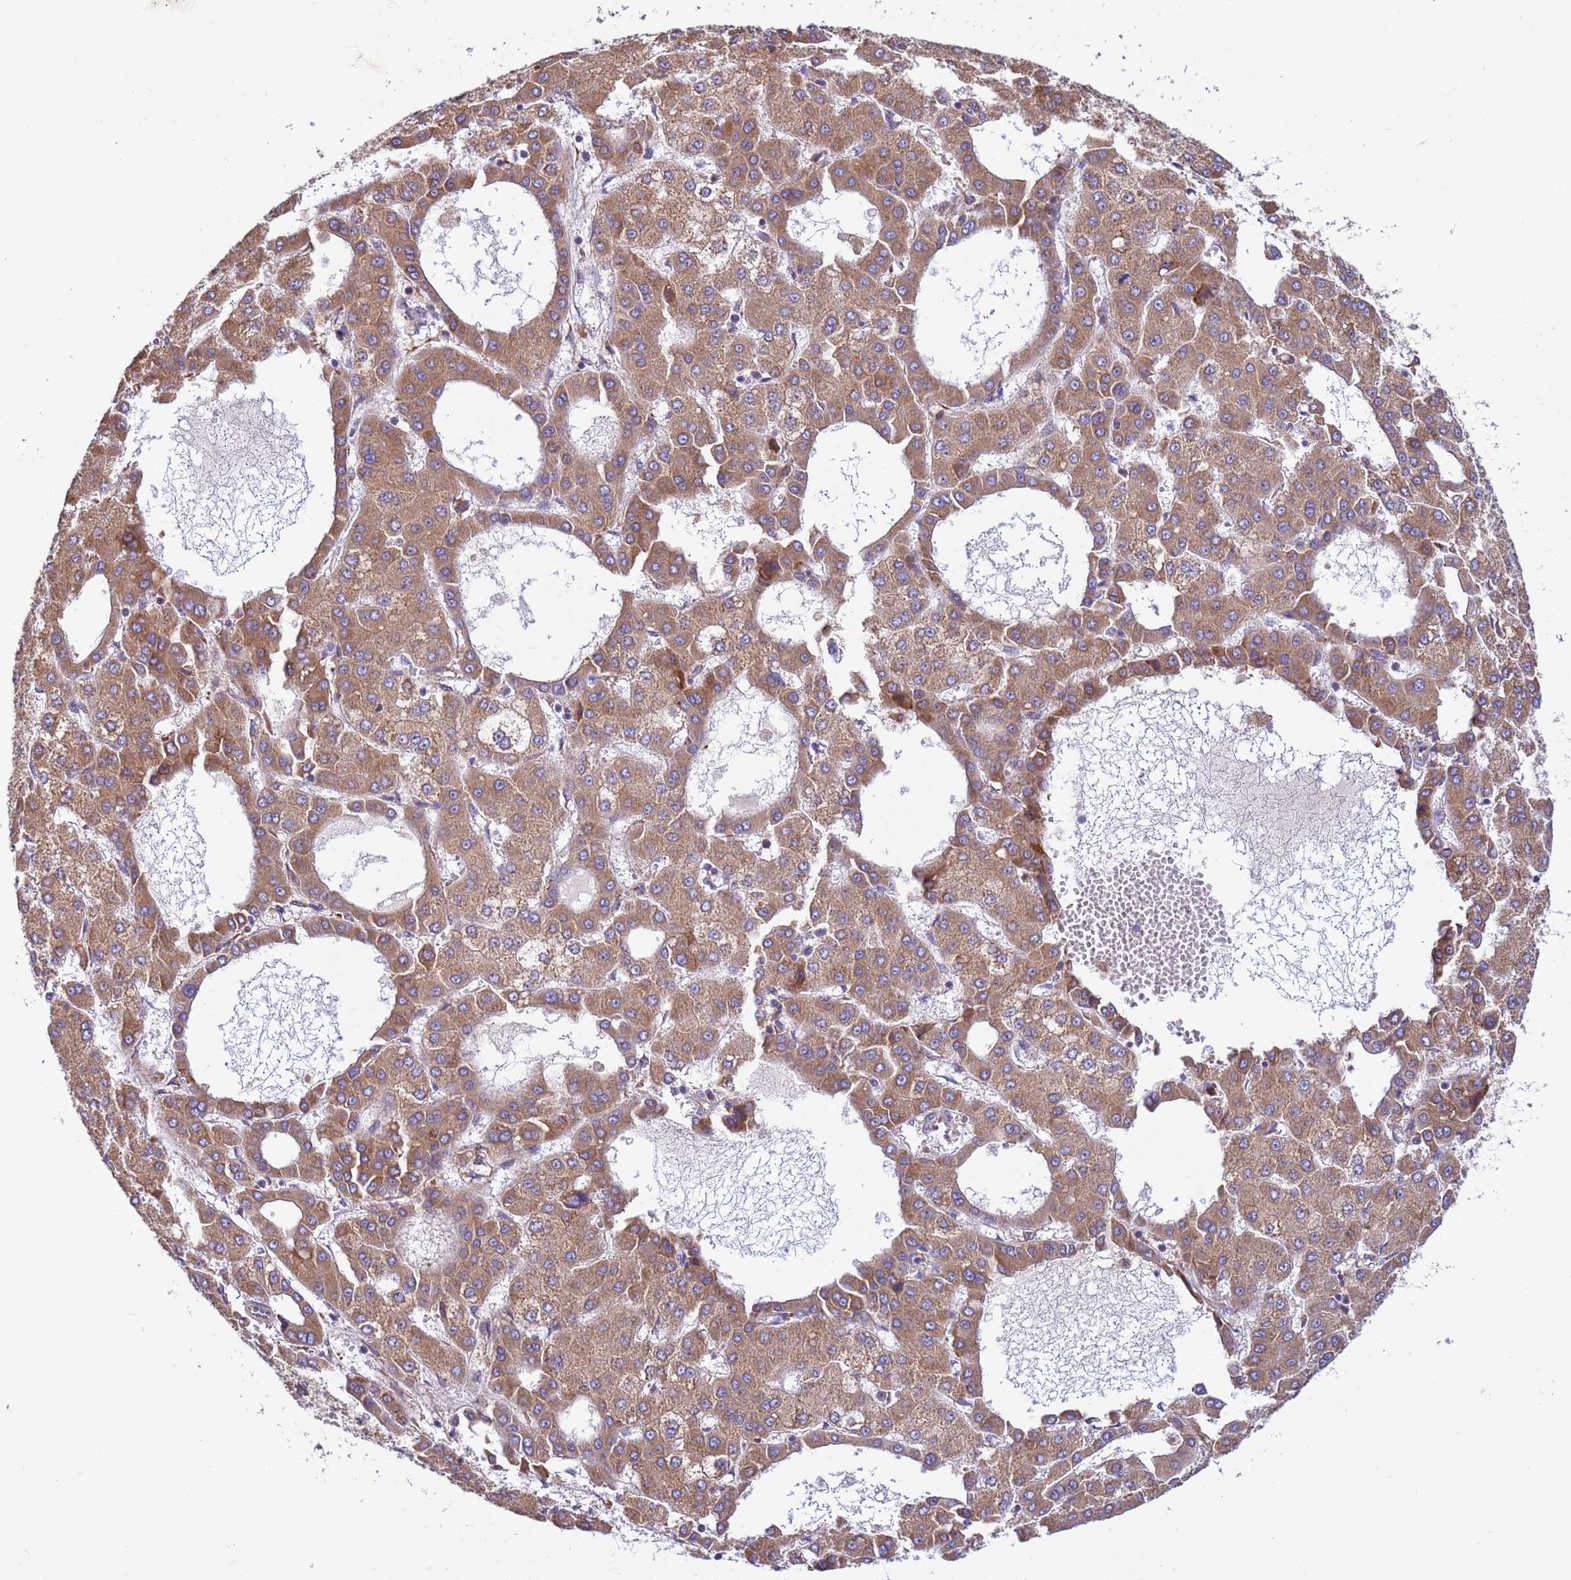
{"staining": {"intensity": "moderate", "quantity": ">75%", "location": "cytoplasmic/membranous"}, "tissue": "liver cancer", "cell_type": "Tumor cells", "image_type": "cancer", "snomed": [{"axis": "morphology", "description": "Carcinoma, Hepatocellular, NOS"}, {"axis": "topography", "description": "Liver"}], "caption": "IHC (DAB (3,3'-diaminobenzidine)) staining of human liver hepatocellular carcinoma shows moderate cytoplasmic/membranous protein staining in approximately >75% of tumor cells.", "gene": "THAP5", "patient": {"sex": "male", "age": 47}}